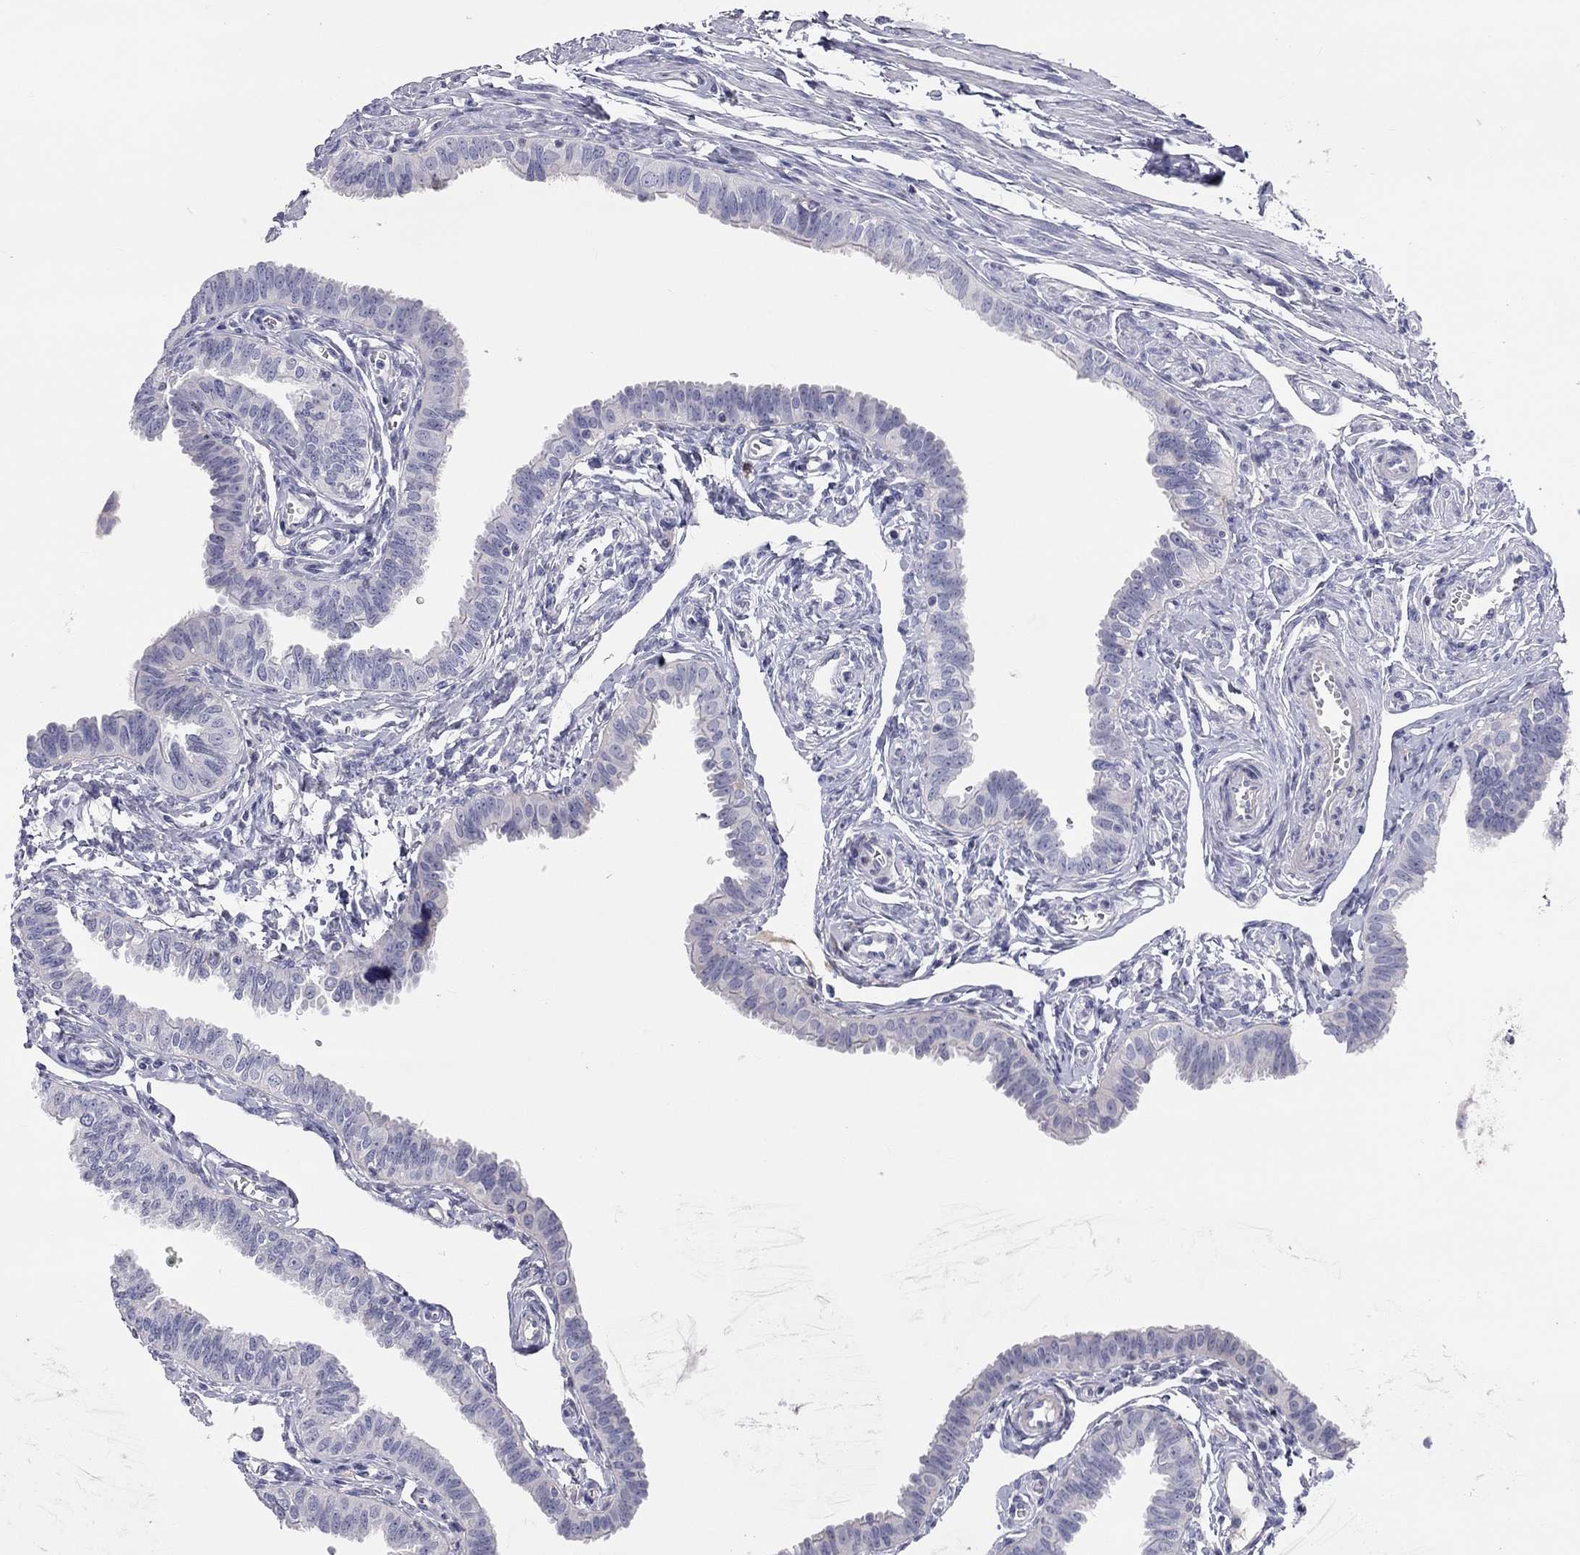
{"staining": {"intensity": "negative", "quantity": "none", "location": "none"}, "tissue": "fallopian tube", "cell_type": "Glandular cells", "image_type": "normal", "snomed": [{"axis": "morphology", "description": "Normal tissue, NOS"}, {"axis": "topography", "description": "Fallopian tube"}], "caption": "A photomicrograph of human fallopian tube is negative for staining in glandular cells. (DAB (3,3'-diaminobenzidine) IHC visualized using brightfield microscopy, high magnification).", "gene": "ST7L", "patient": {"sex": "female", "age": 54}}